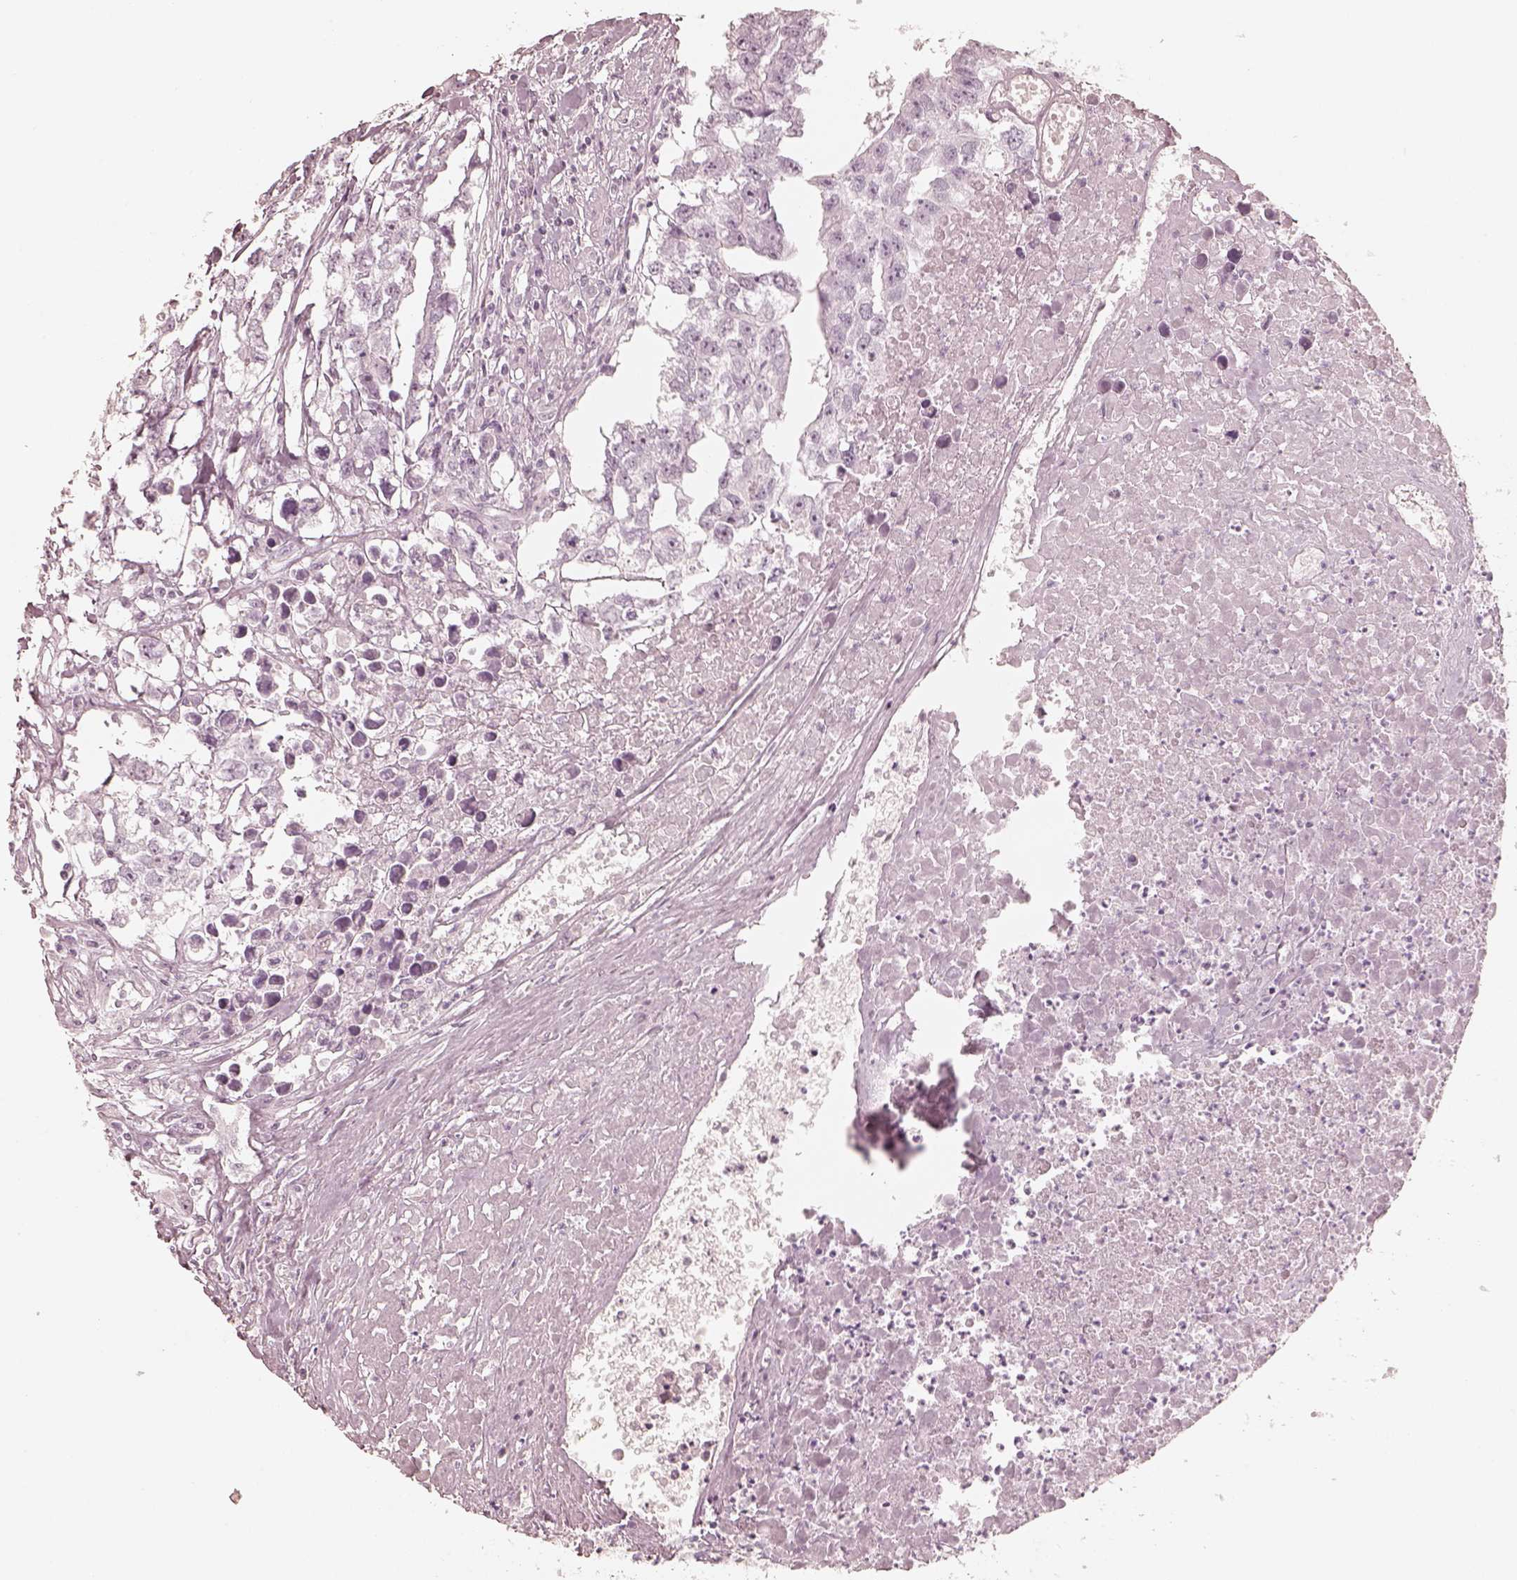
{"staining": {"intensity": "negative", "quantity": "none", "location": "none"}, "tissue": "testis cancer", "cell_type": "Tumor cells", "image_type": "cancer", "snomed": [{"axis": "morphology", "description": "Carcinoma, Embryonal, NOS"}, {"axis": "morphology", "description": "Teratoma, malignant, NOS"}, {"axis": "topography", "description": "Testis"}], "caption": "Immunohistochemistry of testis cancer (embryonal carcinoma) exhibits no expression in tumor cells. (Brightfield microscopy of DAB immunohistochemistry at high magnification).", "gene": "KRT82", "patient": {"sex": "male", "age": 44}}